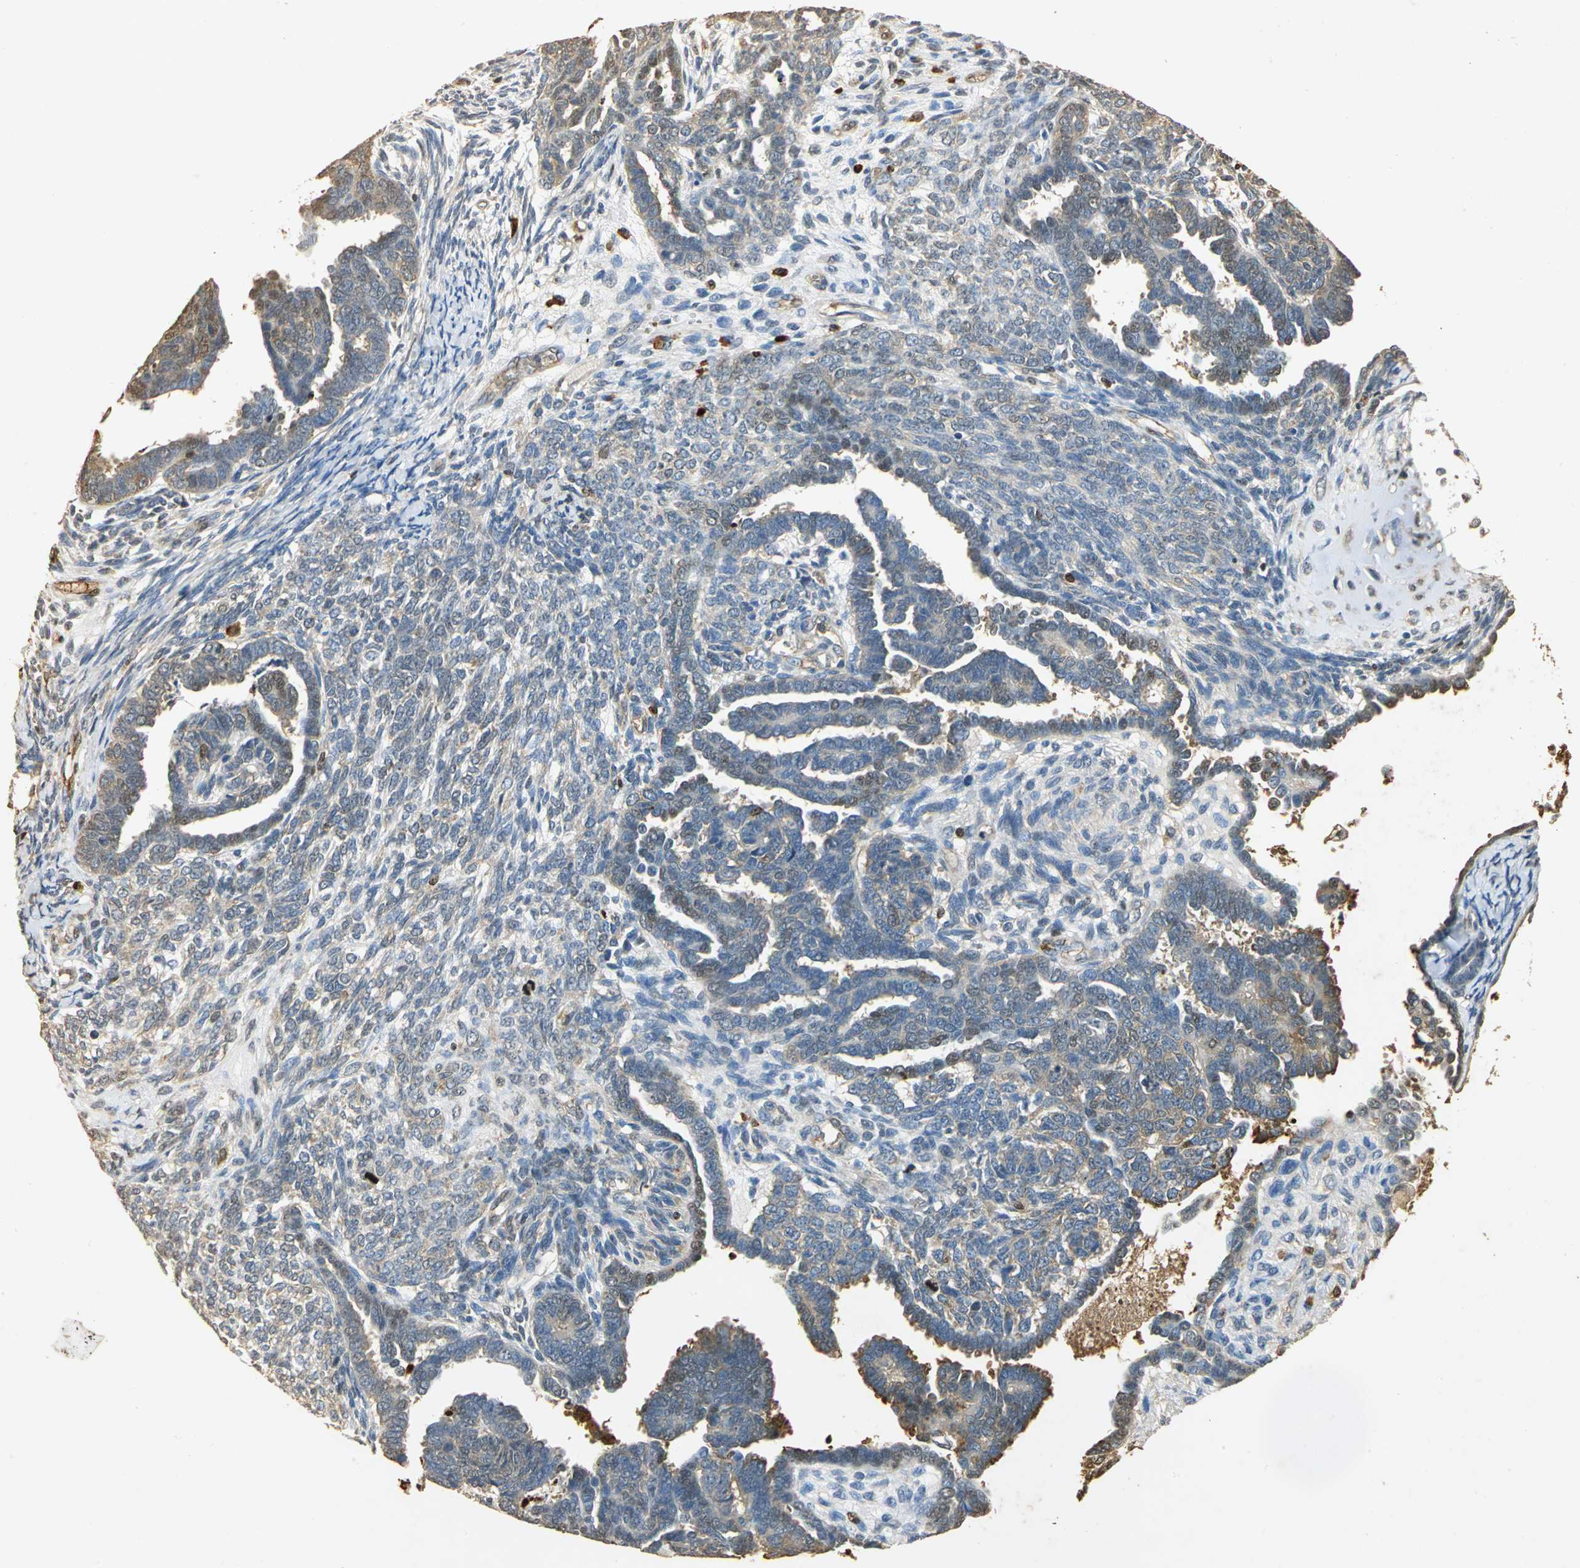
{"staining": {"intensity": "weak", "quantity": "25%-75%", "location": "cytoplasmic/membranous"}, "tissue": "endometrial cancer", "cell_type": "Tumor cells", "image_type": "cancer", "snomed": [{"axis": "morphology", "description": "Neoplasm, malignant, NOS"}, {"axis": "topography", "description": "Endometrium"}], "caption": "Immunohistochemical staining of human endometrial cancer demonstrates weak cytoplasmic/membranous protein positivity in approximately 25%-75% of tumor cells.", "gene": "GAPDH", "patient": {"sex": "female", "age": 74}}